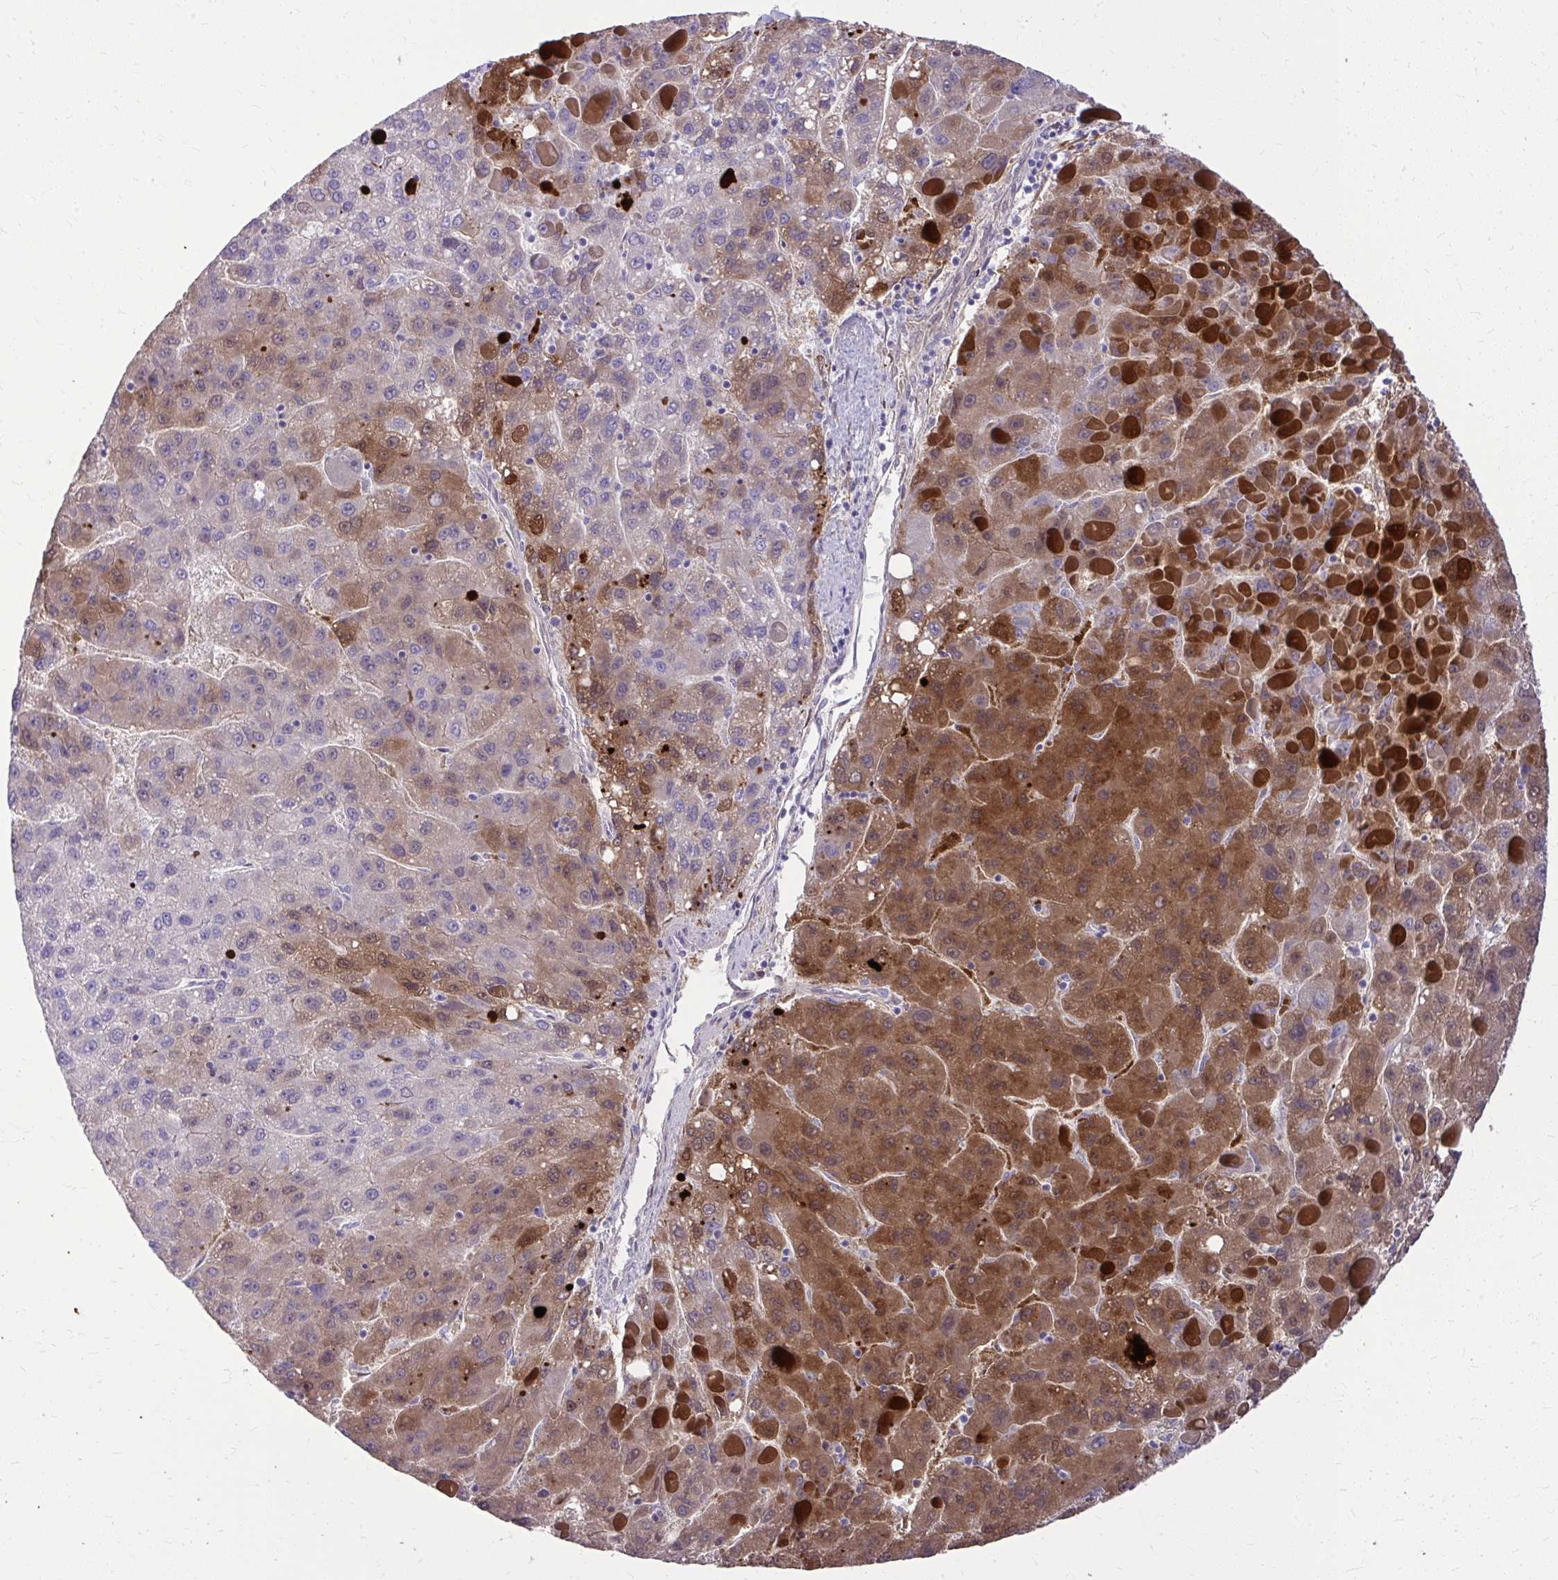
{"staining": {"intensity": "moderate", "quantity": ">75%", "location": "cytoplasmic/membranous"}, "tissue": "liver cancer", "cell_type": "Tumor cells", "image_type": "cancer", "snomed": [{"axis": "morphology", "description": "Carcinoma, Hepatocellular, NOS"}, {"axis": "topography", "description": "Liver"}], "caption": "Immunohistochemical staining of human liver hepatocellular carcinoma exhibits moderate cytoplasmic/membranous protein staining in about >75% of tumor cells.", "gene": "NNMT", "patient": {"sex": "female", "age": 82}}